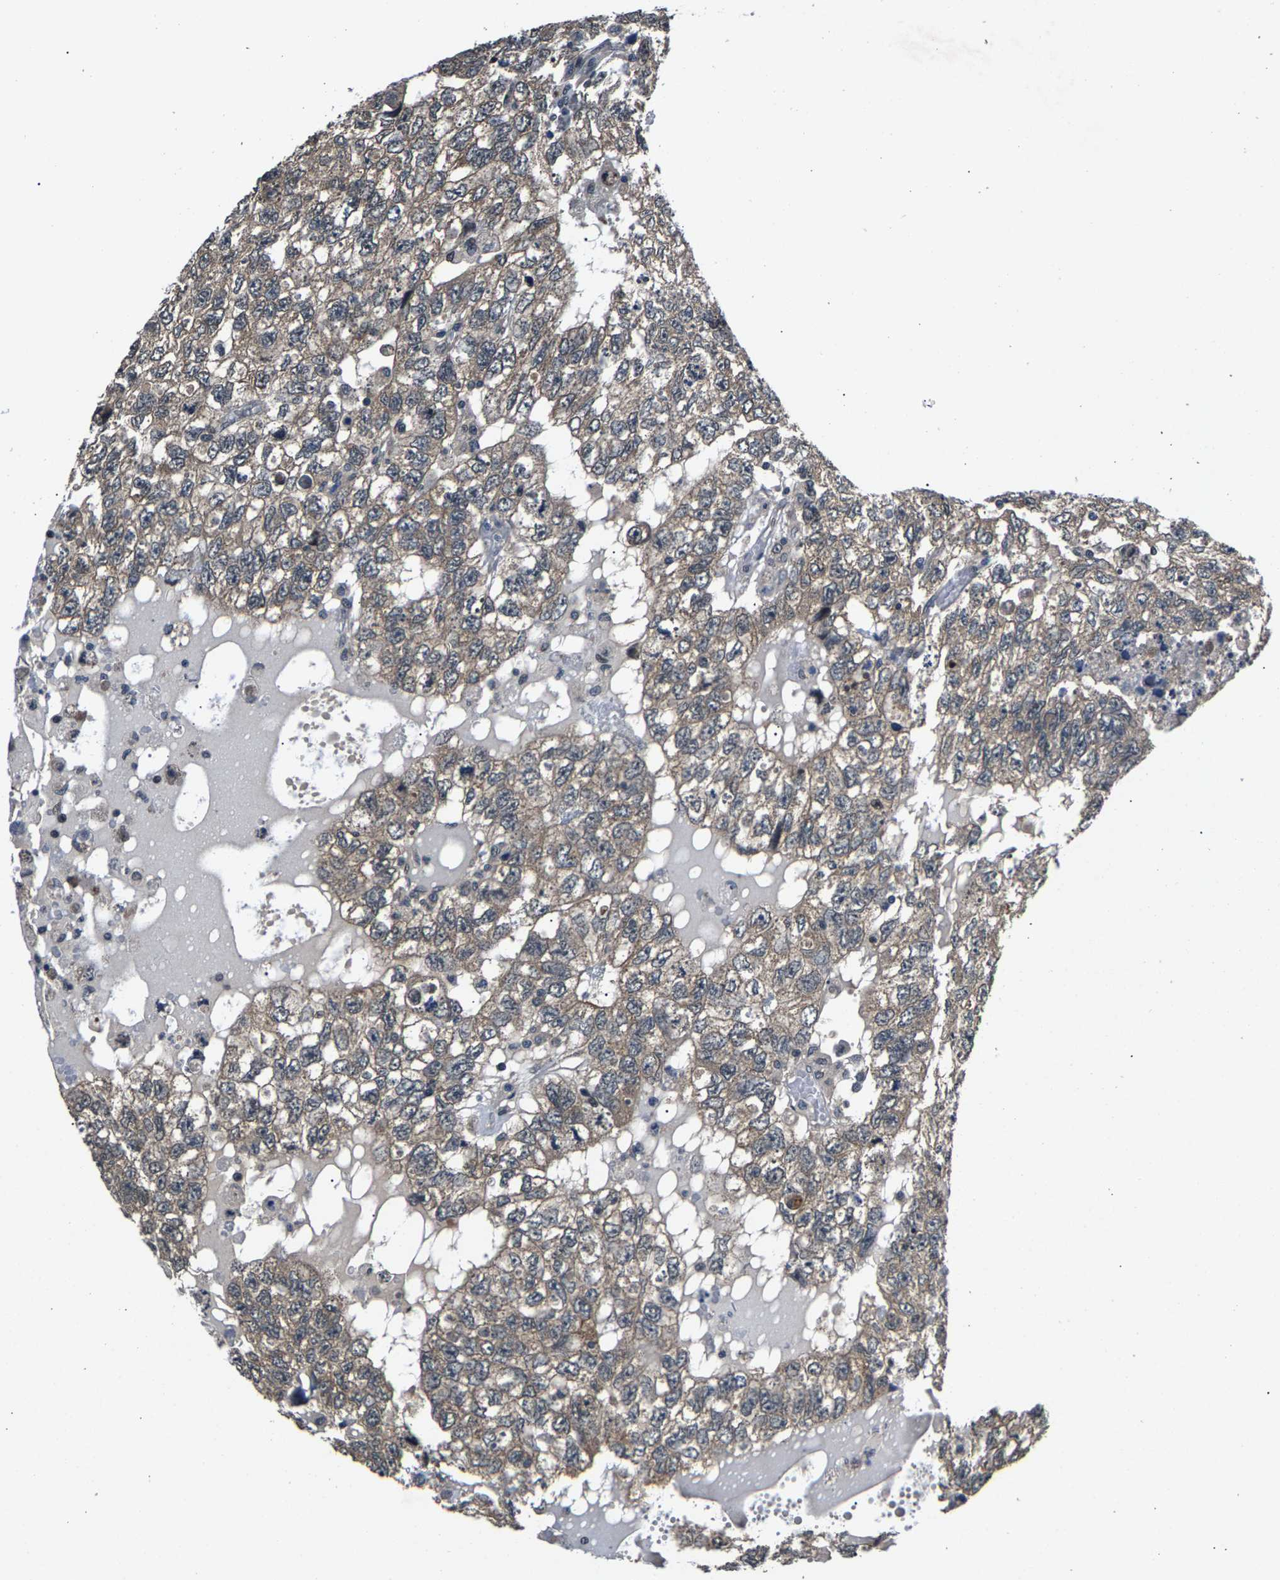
{"staining": {"intensity": "weak", "quantity": "25%-75%", "location": "cytoplasmic/membranous"}, "tissue": "testis cancer", "cell_type": "Tumor cells", "image_type": "cancer", "snomed": [{"axis": "morphology", "description": "Carcinoma, Embryonal, NOS"}, {"axis": "topography", "description": "Testis"}], "caption": "Immunohistochemical staining of human embryonal carcinoma (testis) reveals low levels of weak cytoplasmic/membranous protein positivity in approximately 25%-75% of tumor cells.", "gene": "RBM33", "patient": {"sex": "male", "age": 36}}